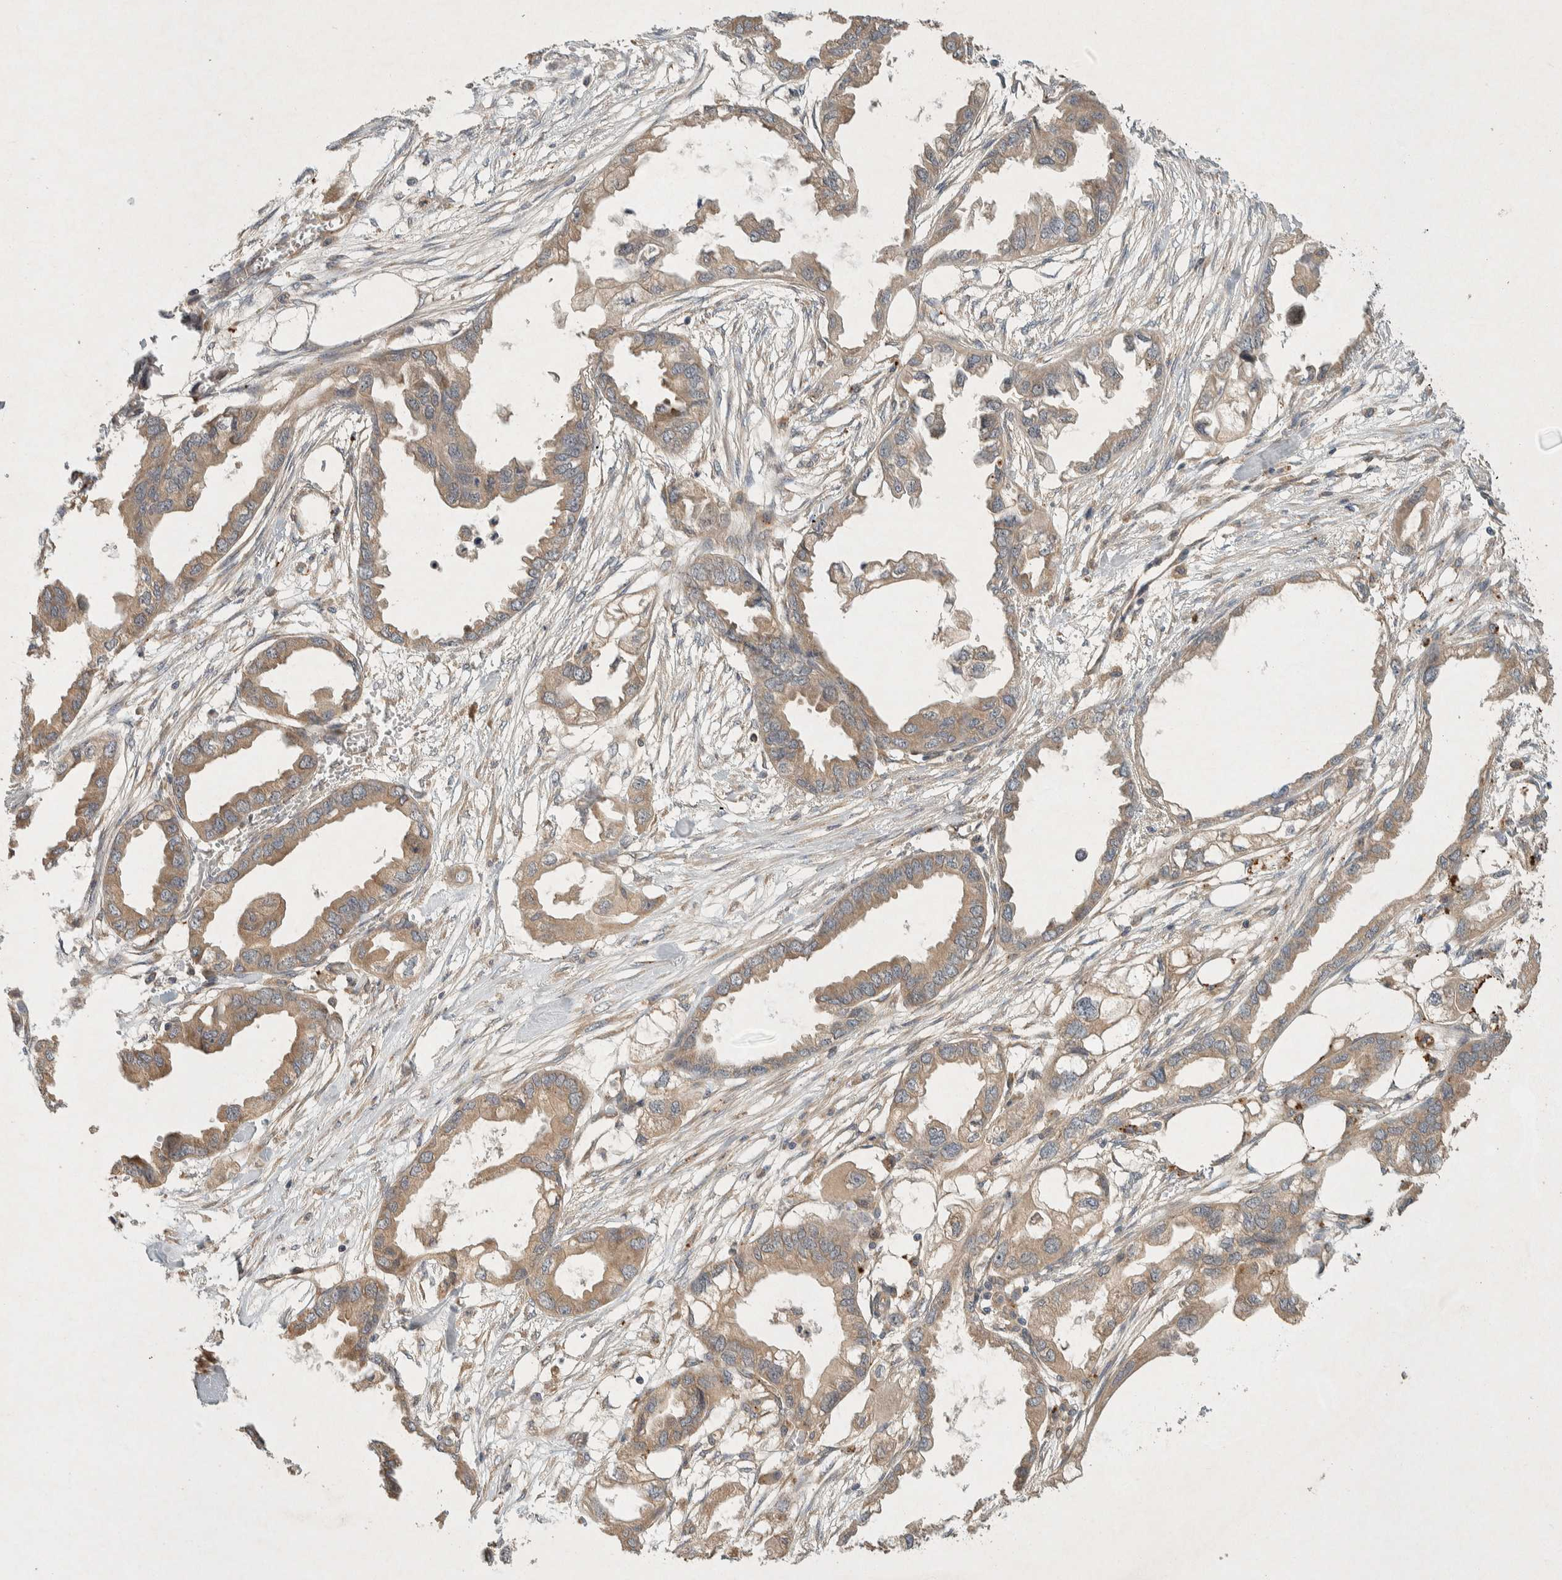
{"staining": {"intensity": "weak", "quantity": ">75%", "location": "cytoplasmic/membranous"}, "tissue": "endometrial cancer", "cell_type": "Tumor cells", "image_type": "cancer", "snomed": [{"axis": "morphology", "description": "Adenocarcinoma, NOS"}, {"axis": "morphology", "description": "Adenocarcinoma, metastatic, NOS"}, {"axis": "topography", "description": "Adipose tissue"}, {"axis": "topography", "description": "Endometrium"}], "caption": "A high-resolution photomicrograph shows IHC staining of adenocarcinoma (endometrial), which shows weak cytoplasmic/membranous expression in approximately >75% of tumor cells.", "gene": "PXK", "patient": {"sex": "female", "age": 67}}